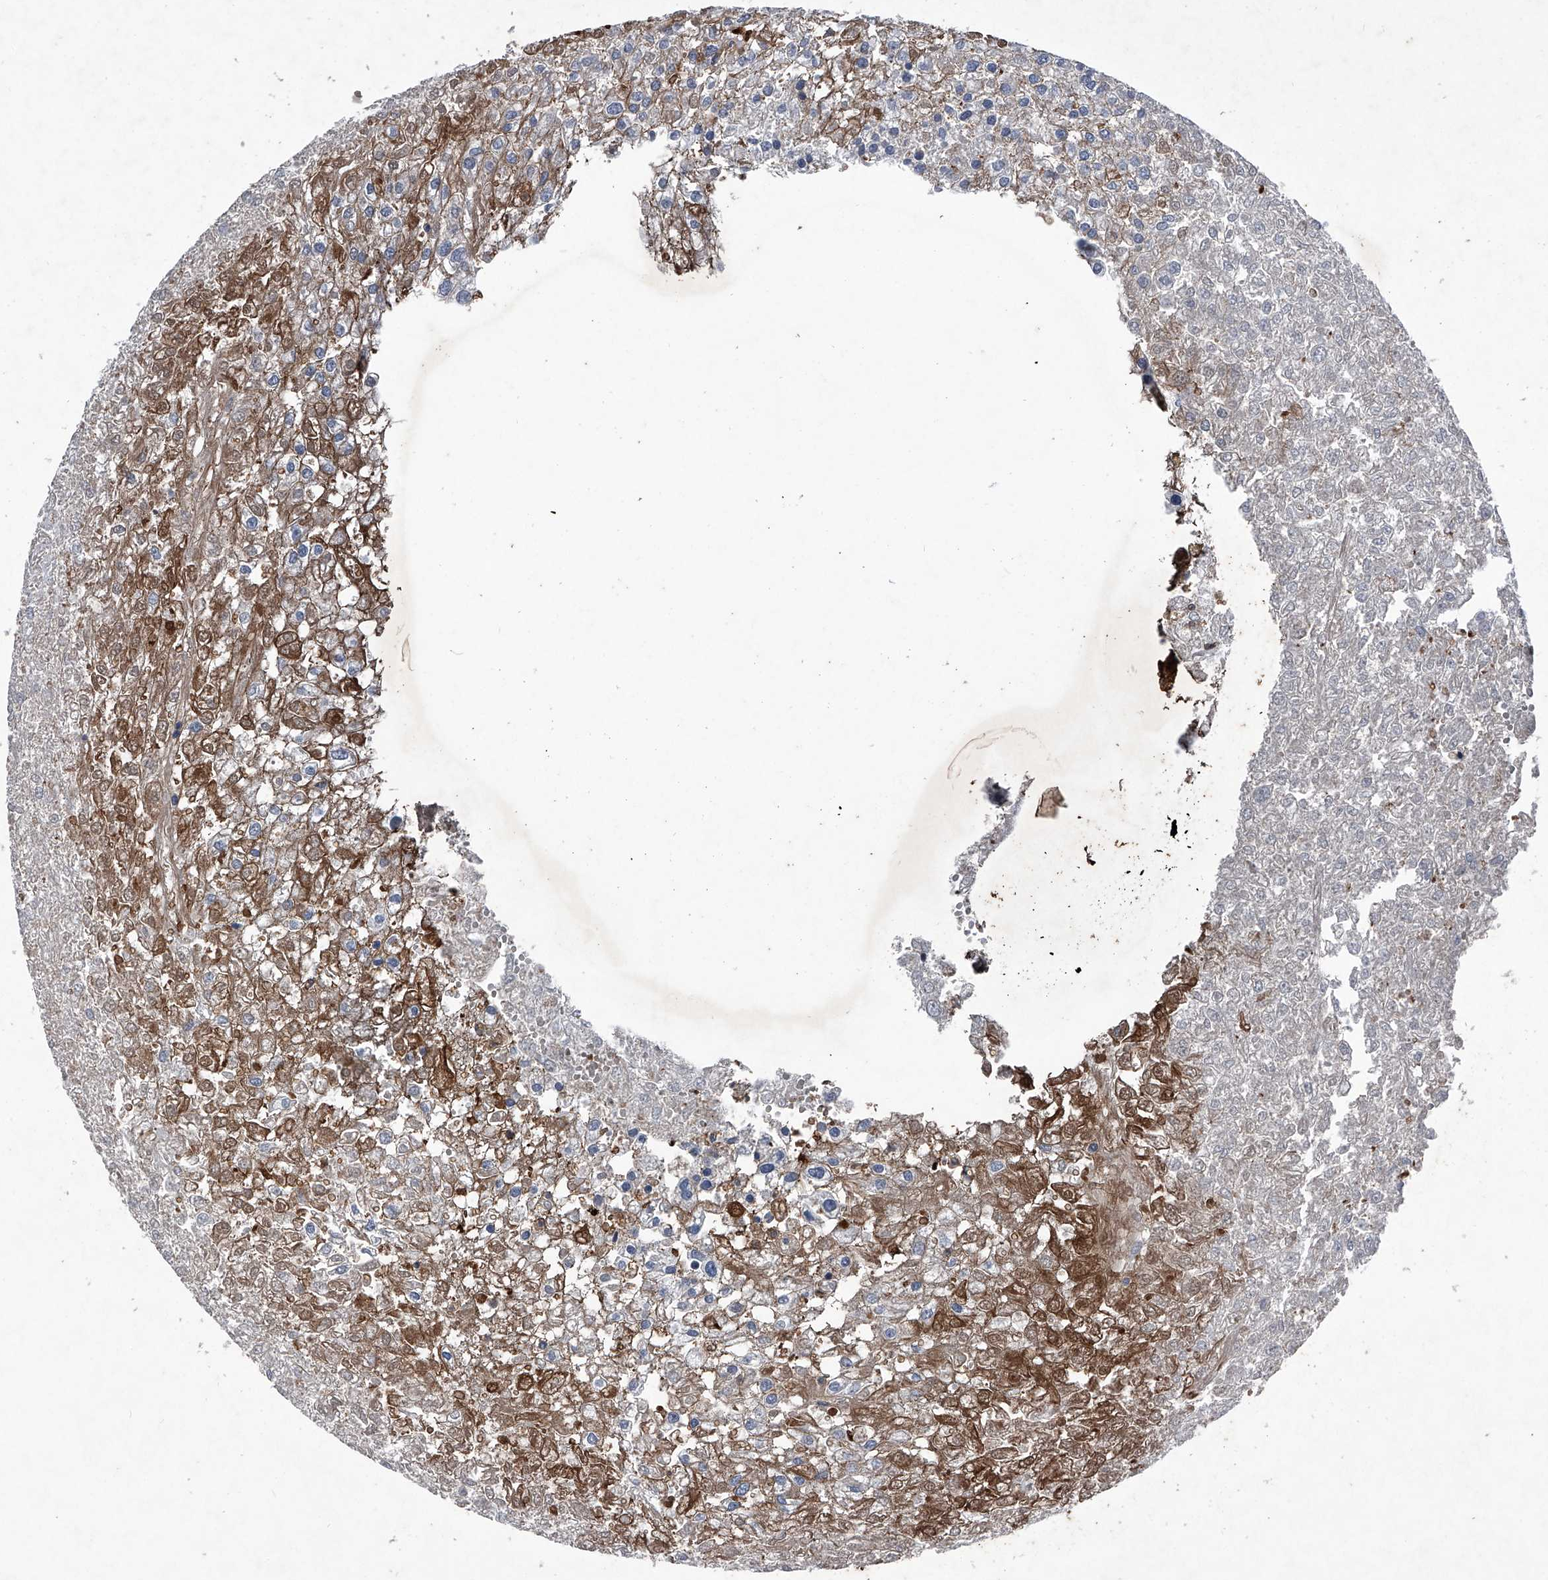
{"staining": {"intensity": "moderate", "quantity": "25%-75%", "location": "cytoplasmic/membranous"}, "tissue": "renal cancer", "cell_type": "Tumor cells", "image_type": "cancer", "snomed": [{"axis": "morphology", "description": "Adenocarcinoma, NOS"}, {"axis": "topography", "description": "Kidney"}], "caption": "The image displays a brown stain indicating the presence of a protein in the cytoplasmic/membranous of tumor cells in renal cancer.", "gene": "MAPKAP1", "patient": {"sex": "female", "age": 54}}